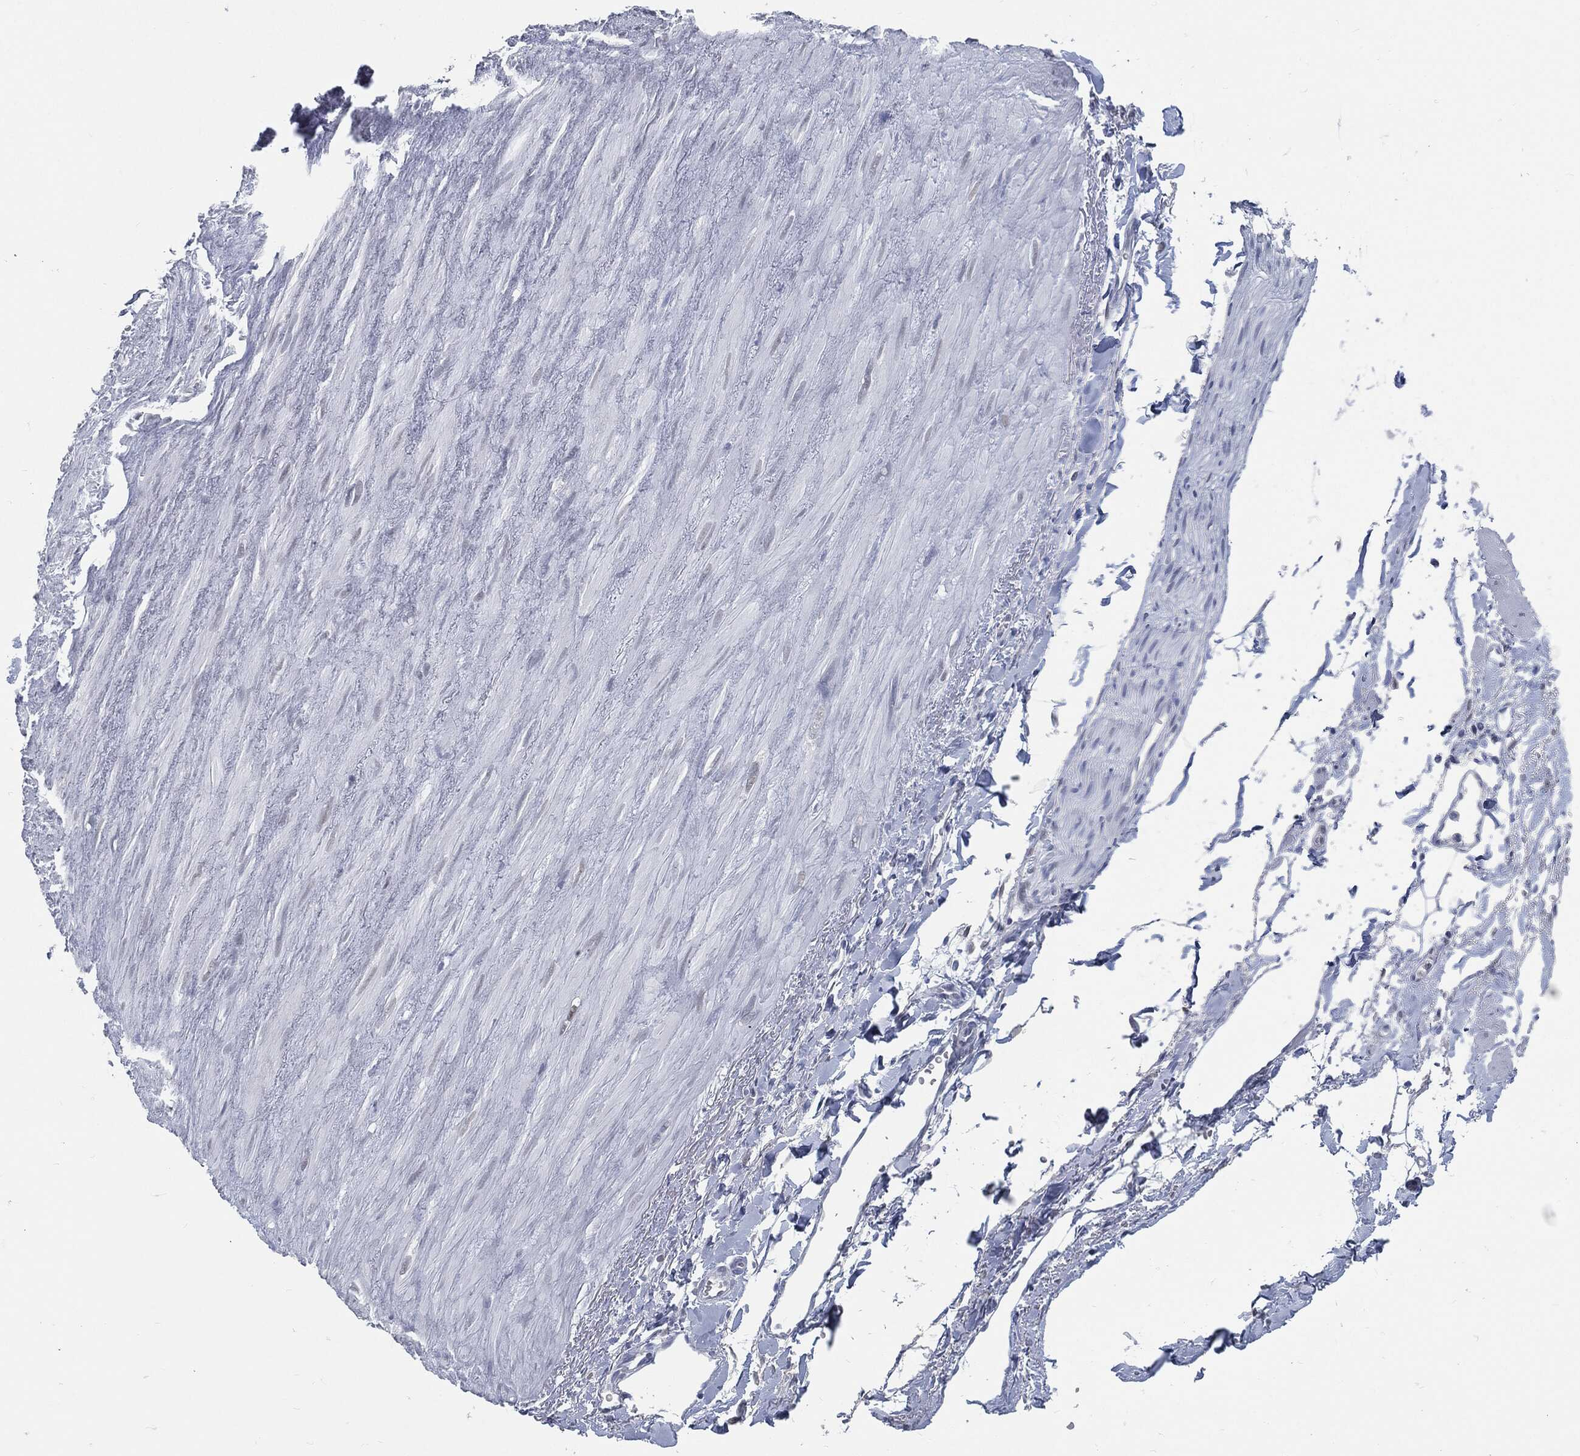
{"staining": {"intensity": "negative", "quantity": "none", "location": "none"}, "tissue": "soft tissue", "cell_type": "Fibroblasts", "image_type": "normal", "snomed": [{"axis": "morphology", "description": "Normal tissue, NOS"}, {"axis": "morphology", "description": "Adenocarcinoma, NOS"}, {"axis": "topography", "description": "Pancreas"}, {"axis": "topography", "description": "Peripheral nerve tissue"}], "caption": "This is an IHC histopathology image of unremarkable human soft tissue. There is no expression in fibroblasts.", "gene": "PROM1", "patient": {"sex": "male", "age": 61}}